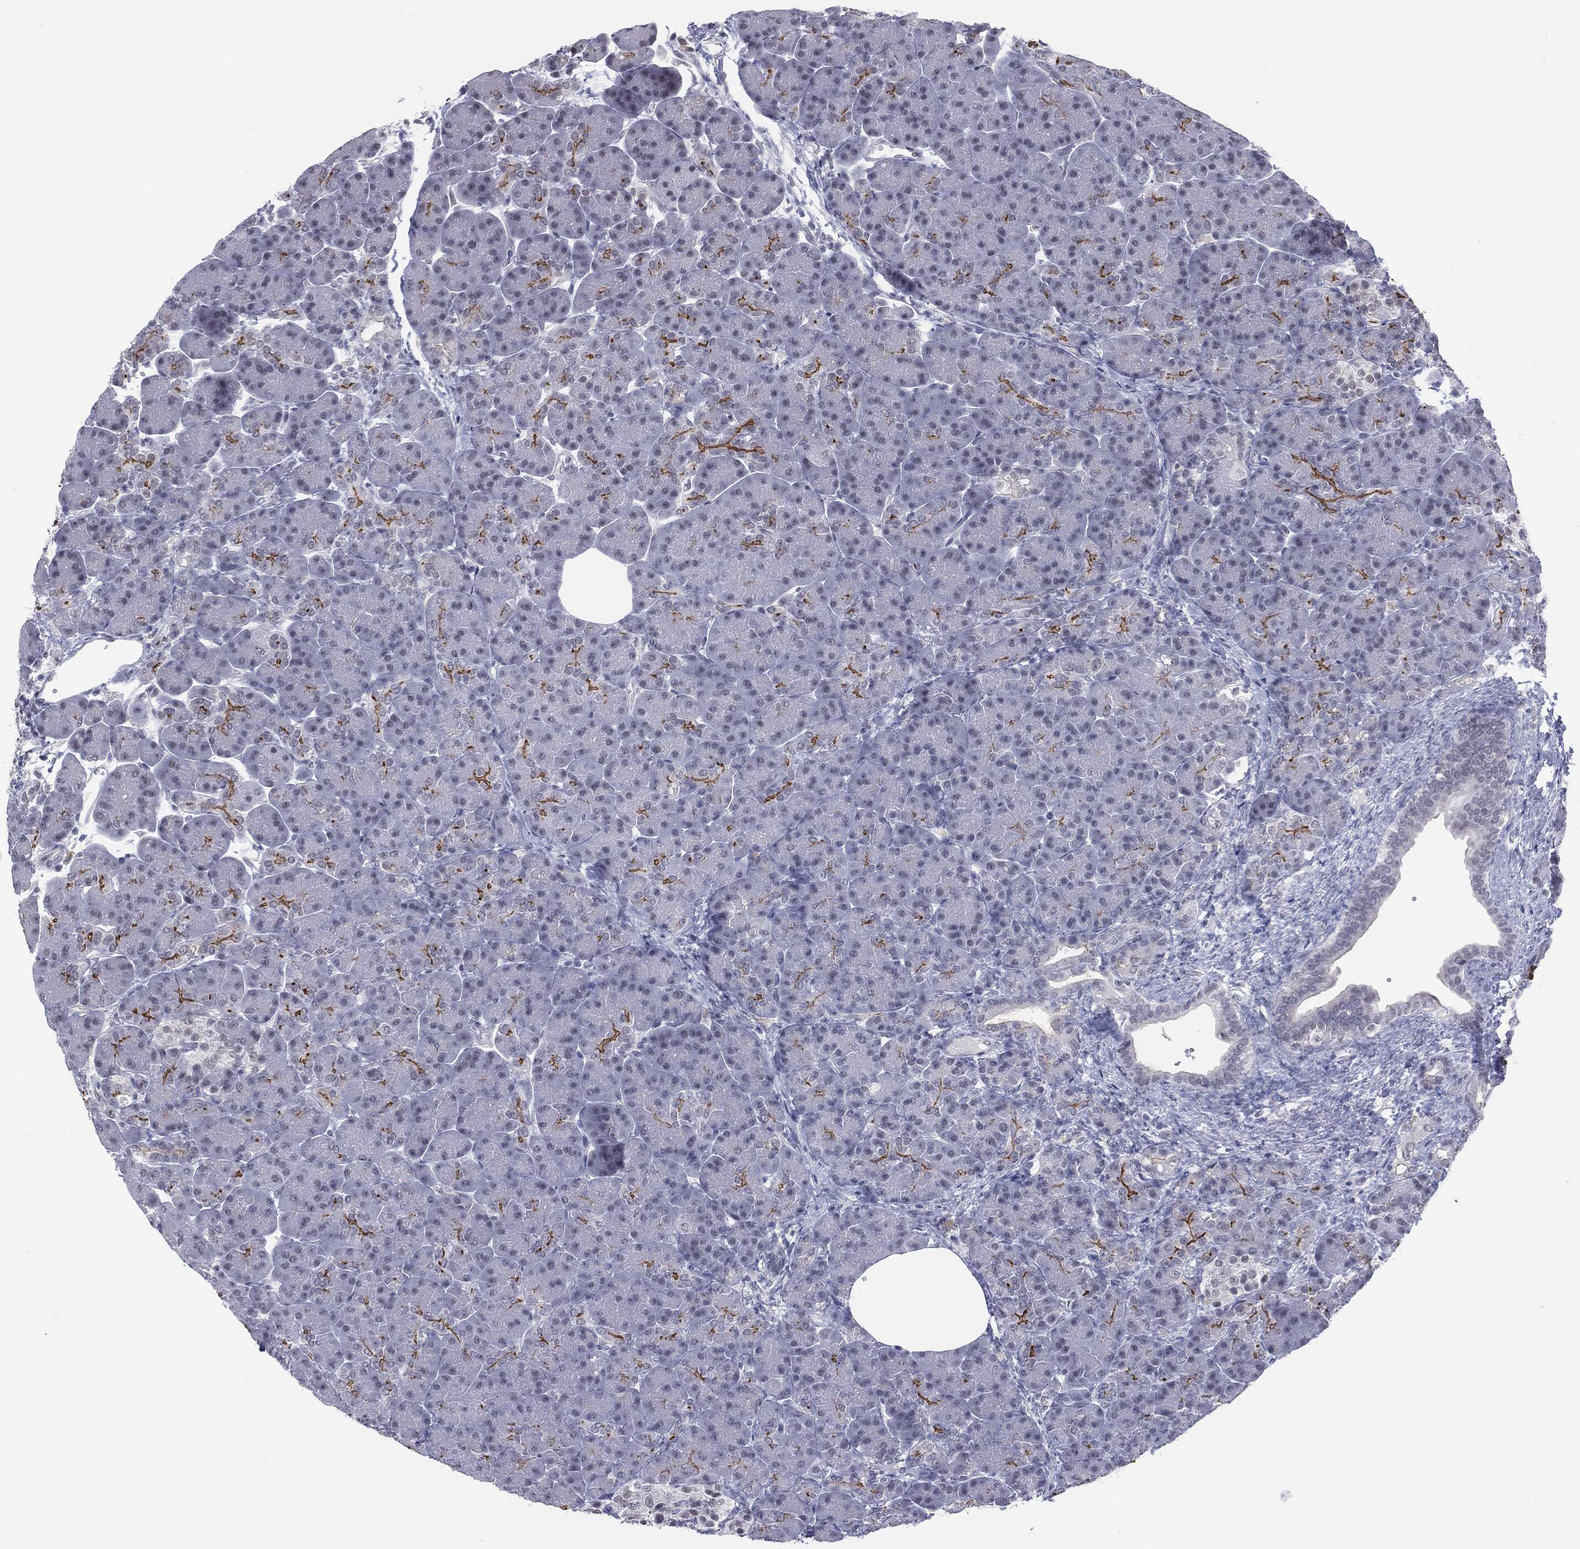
{"staining": {"intensity": "strong", "quantity": "<25%", "location": "cytoplasmic/membranous"}, "tissue": "pancreas", "cell_type": "Exocrine glandular cells", "image_type": "normal", "snomed": [{"axis": "morphology", "description": "Normal tissue, NOS"}, {"axis": "topography", "description": "Pancreas"}], "caption": "Immunohistochemistry (DAB) staining of benign pancreas displays strong cytoplasmic/membranous protein expression in about <25% of exocrine glandular cells.", "gene": "SLC5A5", "patient": {"sex": "female", "age": 63}}